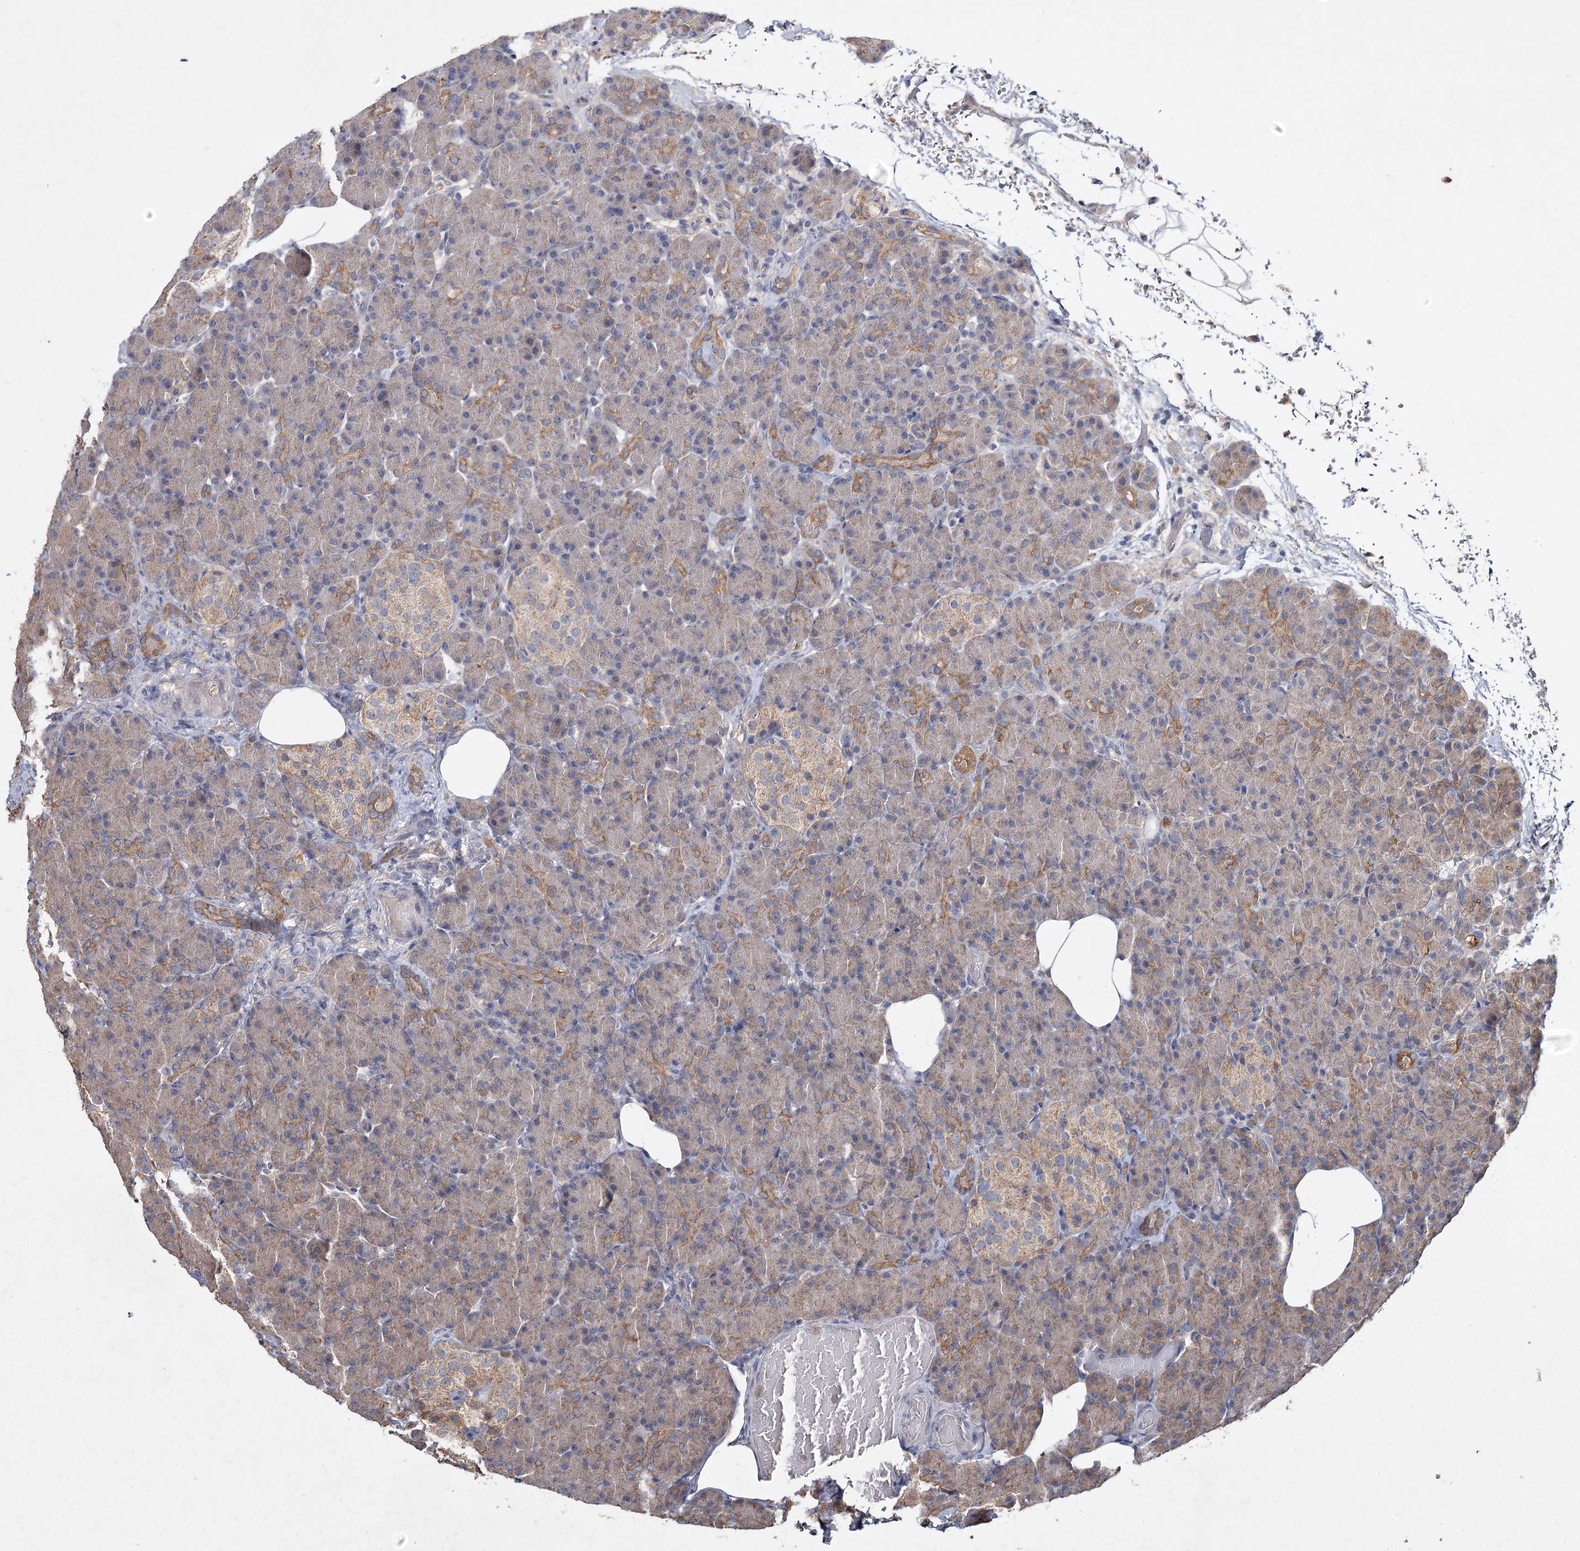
{"staining": {"intensity": "moderate", "quantity": "<25%", "location": "cytoplasmic/membranous"}, "tissue": "pancreas", "cell_type": "Exocrine glandular cells", "image_type": "normal", "snomed": [{"axis": "morphology", "description": "Normal tissue, NOS"}, {"axis": "topography", "description": "Pancreas"}], "caption": "Moderate cytoplasmic/membranous staining is seen in about <25% of exocrine glandular cells in benign pancreas.", "gene": "MFN1", "patient": {"sex": "female", "age": 43}}